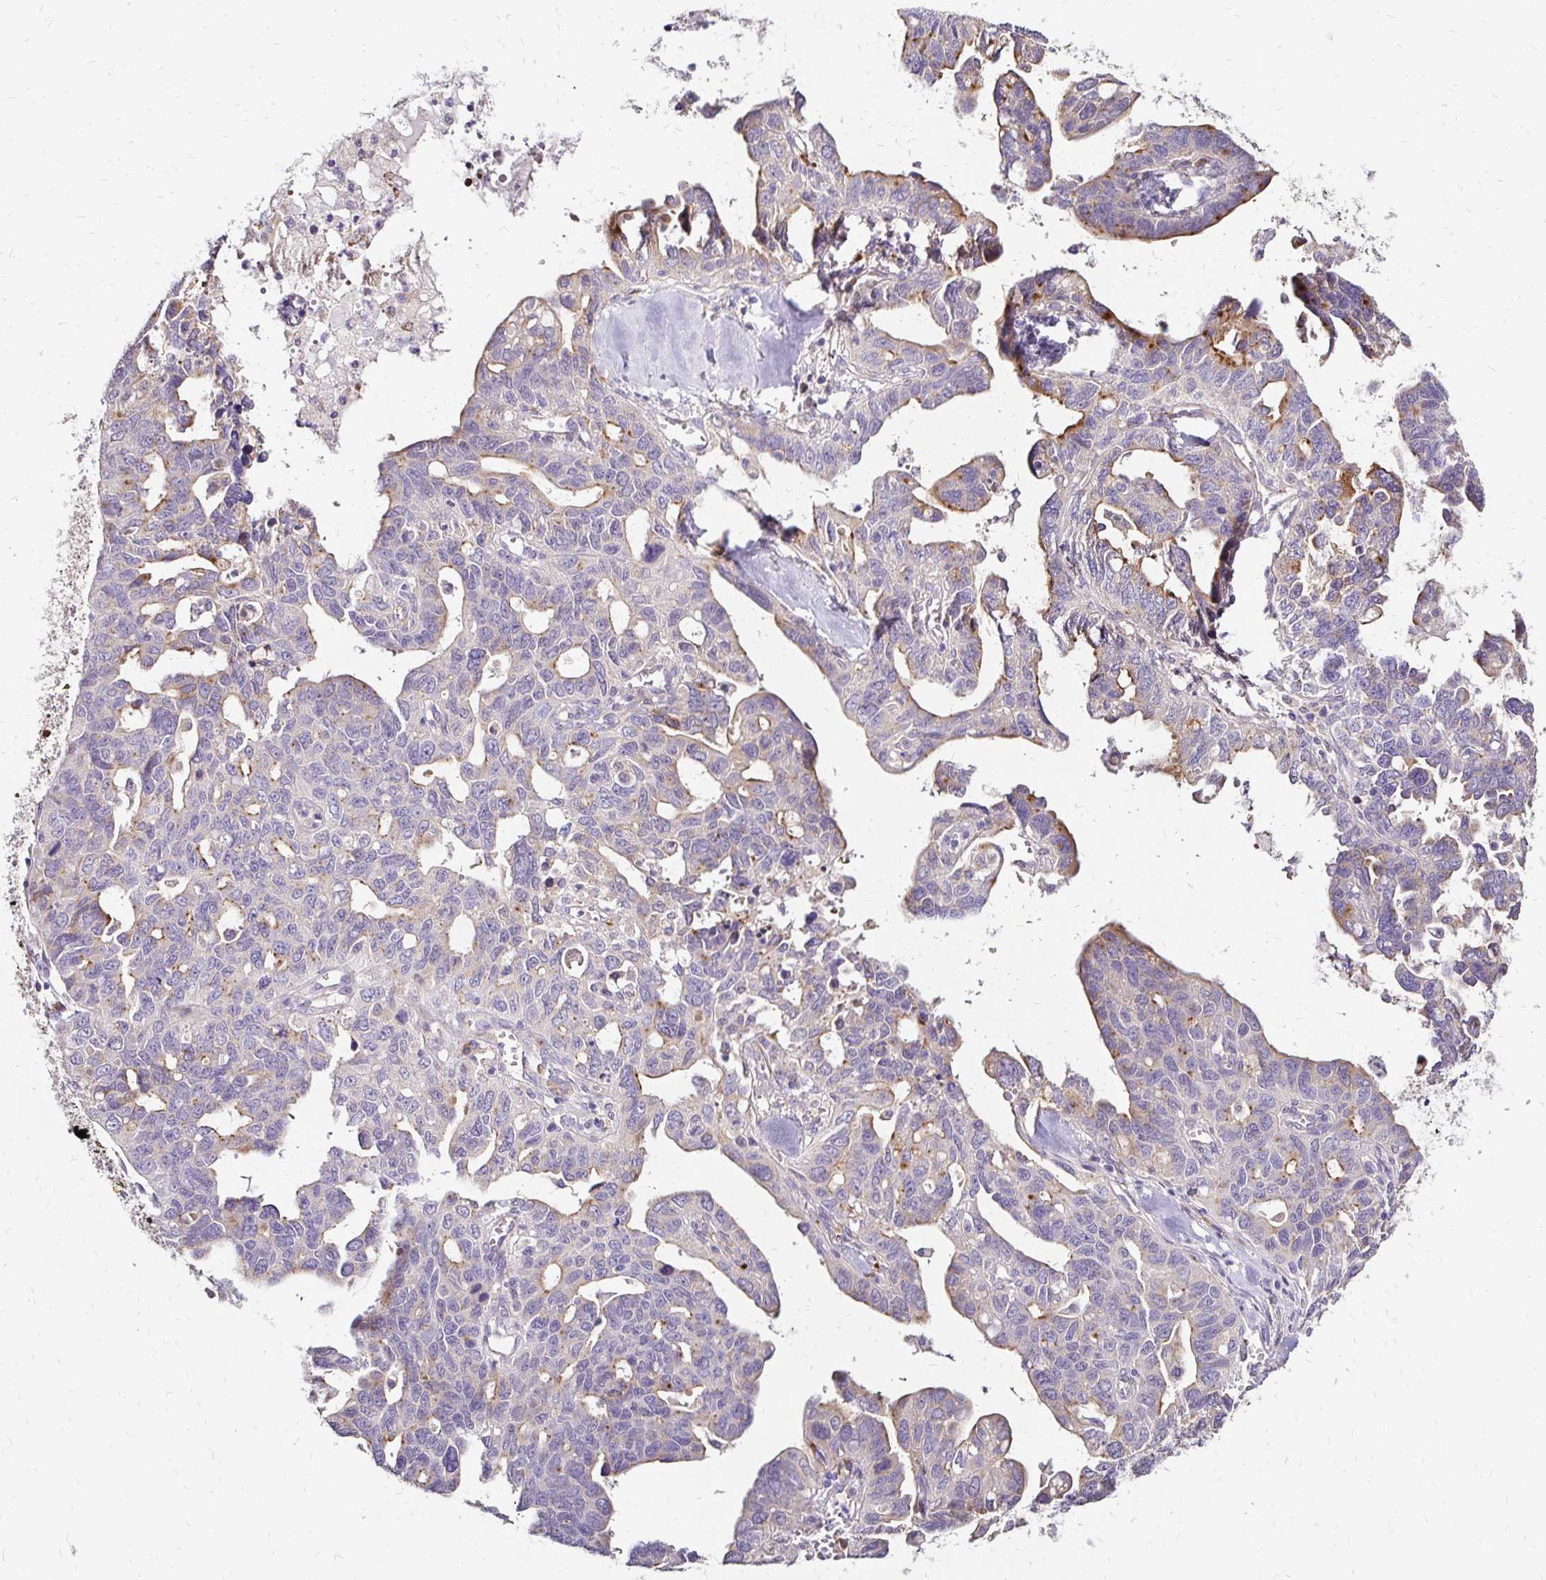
{"staining": {"intensity": "weak", "quantity": "<25%", "location": "cytoplasmic/membranous"}, "tissue": "ovarian cancer", "cell_type": "Tumor cells", "image_type": "cancer", "snomed": [{"axis": "morphology", "description": "Cystadenocarcinoma, serous, NOS"}, {"axis": "topography", "description": "Ovary"}], "caption": "The histopathology image exhibits no staining of tumor cells in ovarian serous cystadenocarcinoma. (Stains: DAB IHC with hematoxylin counter stain, Microscopy: brightfield microscopy at high magnification).", "gene": "PRIMA1", "patient": {"sex": "female", "age": 69}}